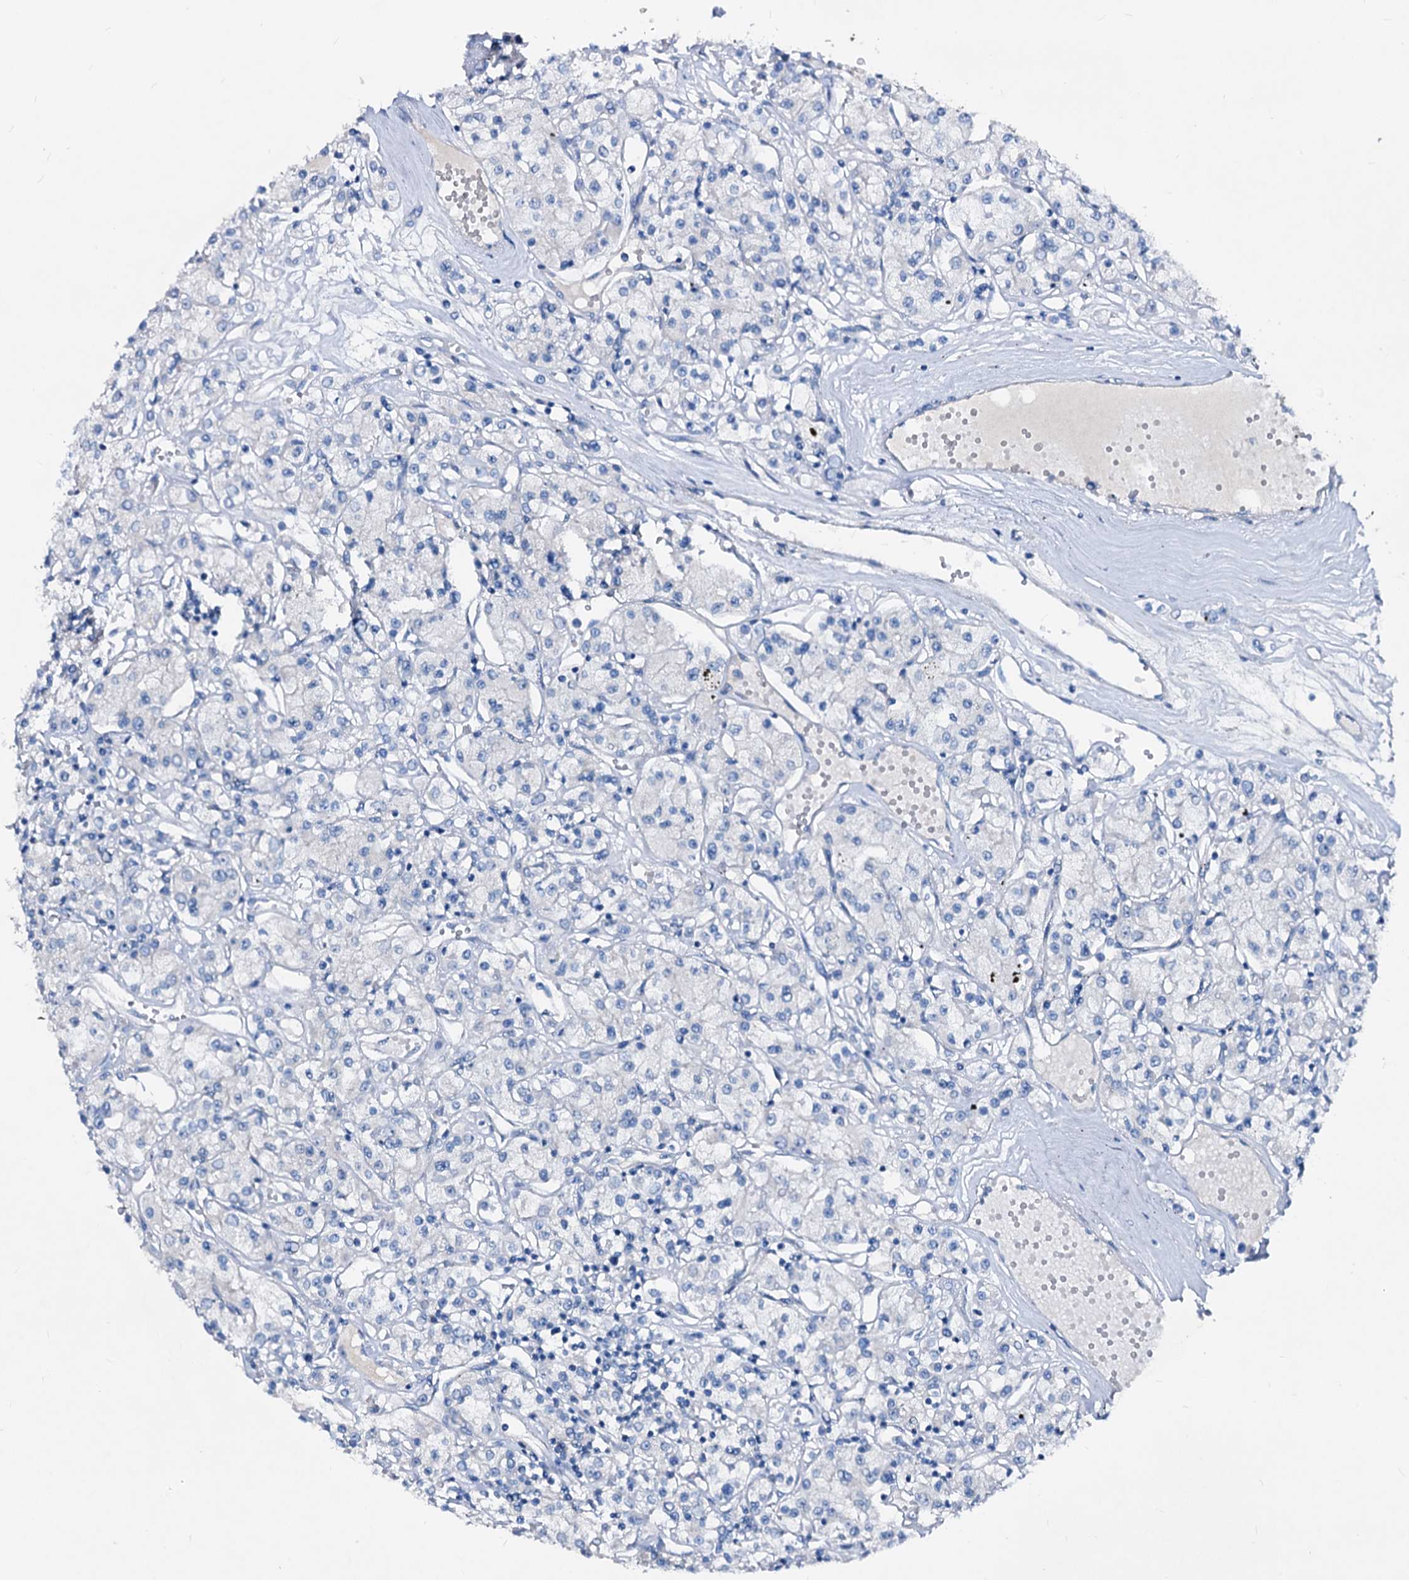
{"staining": {"intensity": "negative", "quantity": "none", "location": "none"}, "tissue": "renal cancer", "cell_type": "Tumor cells", "image_type": "cancer", "snomed": [{"axis": "morphology", "description": "Adenocarcinoma, NOS"}, {"axis": "topography", "description": "Kidney"}], "caption": "A photomicrograph of human renal cancer is negative for staining in tumor cells. (DAB IHC with hematoxylin counter stain).", "gene": "DYDC2", "patient": {"sex": "female", "age": 59}}